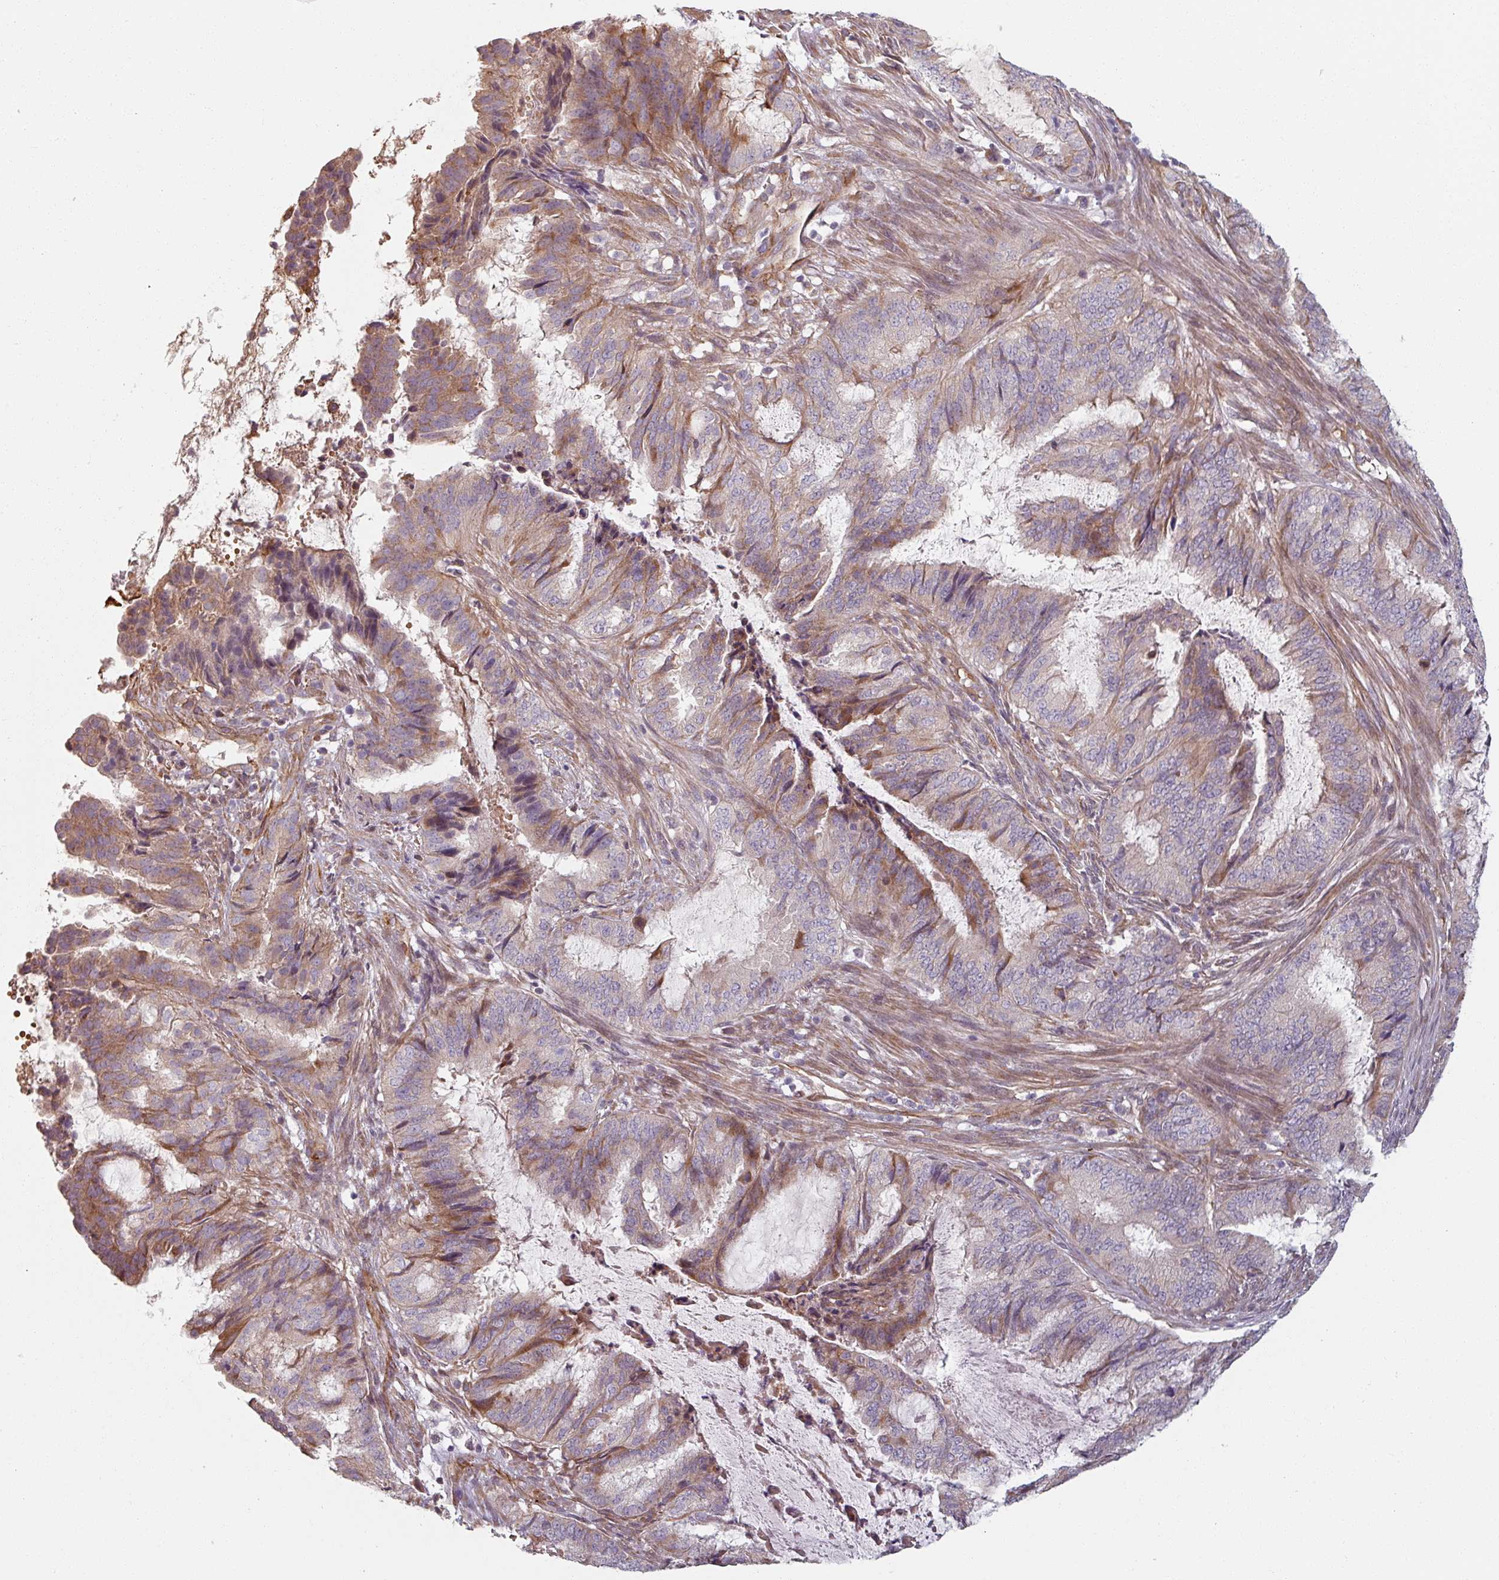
{"staining": {"intensity": "moderate", "quantity": "25%-75%", "location": "cytoplasmic/membranous"}, "tissue": "endometrial cancer", "cell_type": "Tumor cells", "image_type": "cancer", "snomed": [{"axis": "morphology", "description": "Adenocarcinoma, NOS"}, {"axis": "topography", "description": "Endometrium"}], "caption": "High-power microscopy captured an immunohistochemistry (IHC) photomicrograph of endometrial cancer, revealing moderate cytoplasmic/membranous positivity in about 25%-75% of tumor cells. (Brightfield microscopy of DAB IHC at high magnification).", "gene": "C4BPB", "patient": {"sex": "female", "age": 51}}